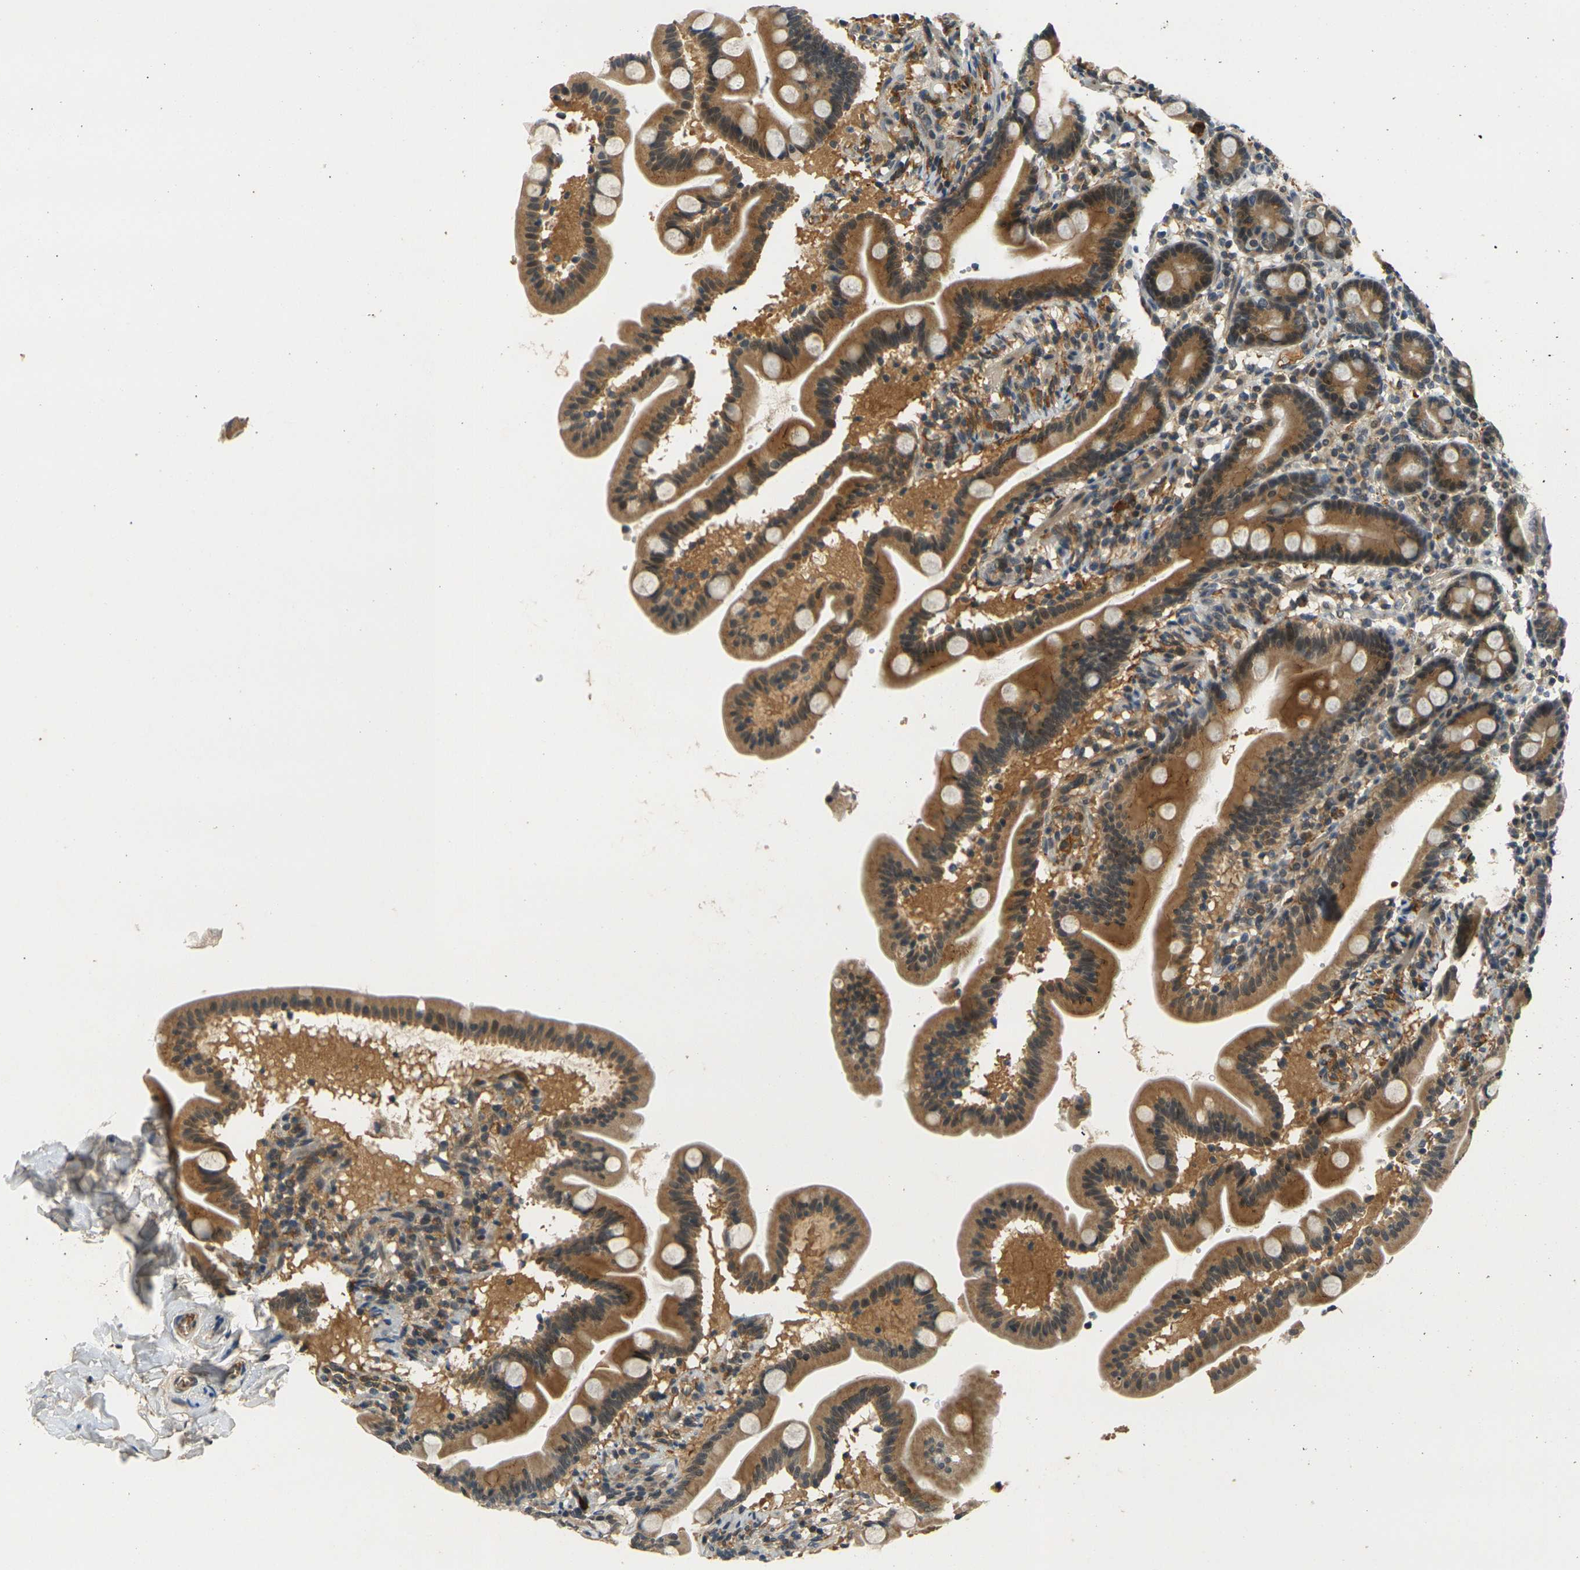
{"staining": {"intensity": "moderate", "quantity": ">75%", "location": "cytoplasmic/membranous"}, "tissue": "duodenum", "cell_type": "Glandular cells", "image_type": "normal", "snomed": [{"axis": "morphology", "description": "Normal tissue, NOS"}, {"axis": "topography", "description": "Duodenum"}], "caption": "Approximately >75% of glandular cells in benign duodenum demonstrate moderate cytoplasmic/membranous protein positivity as visualized by brown immunohistochemical staining.", "gene": "PIGL", "patient": {"sex": "male", "age": 54}}